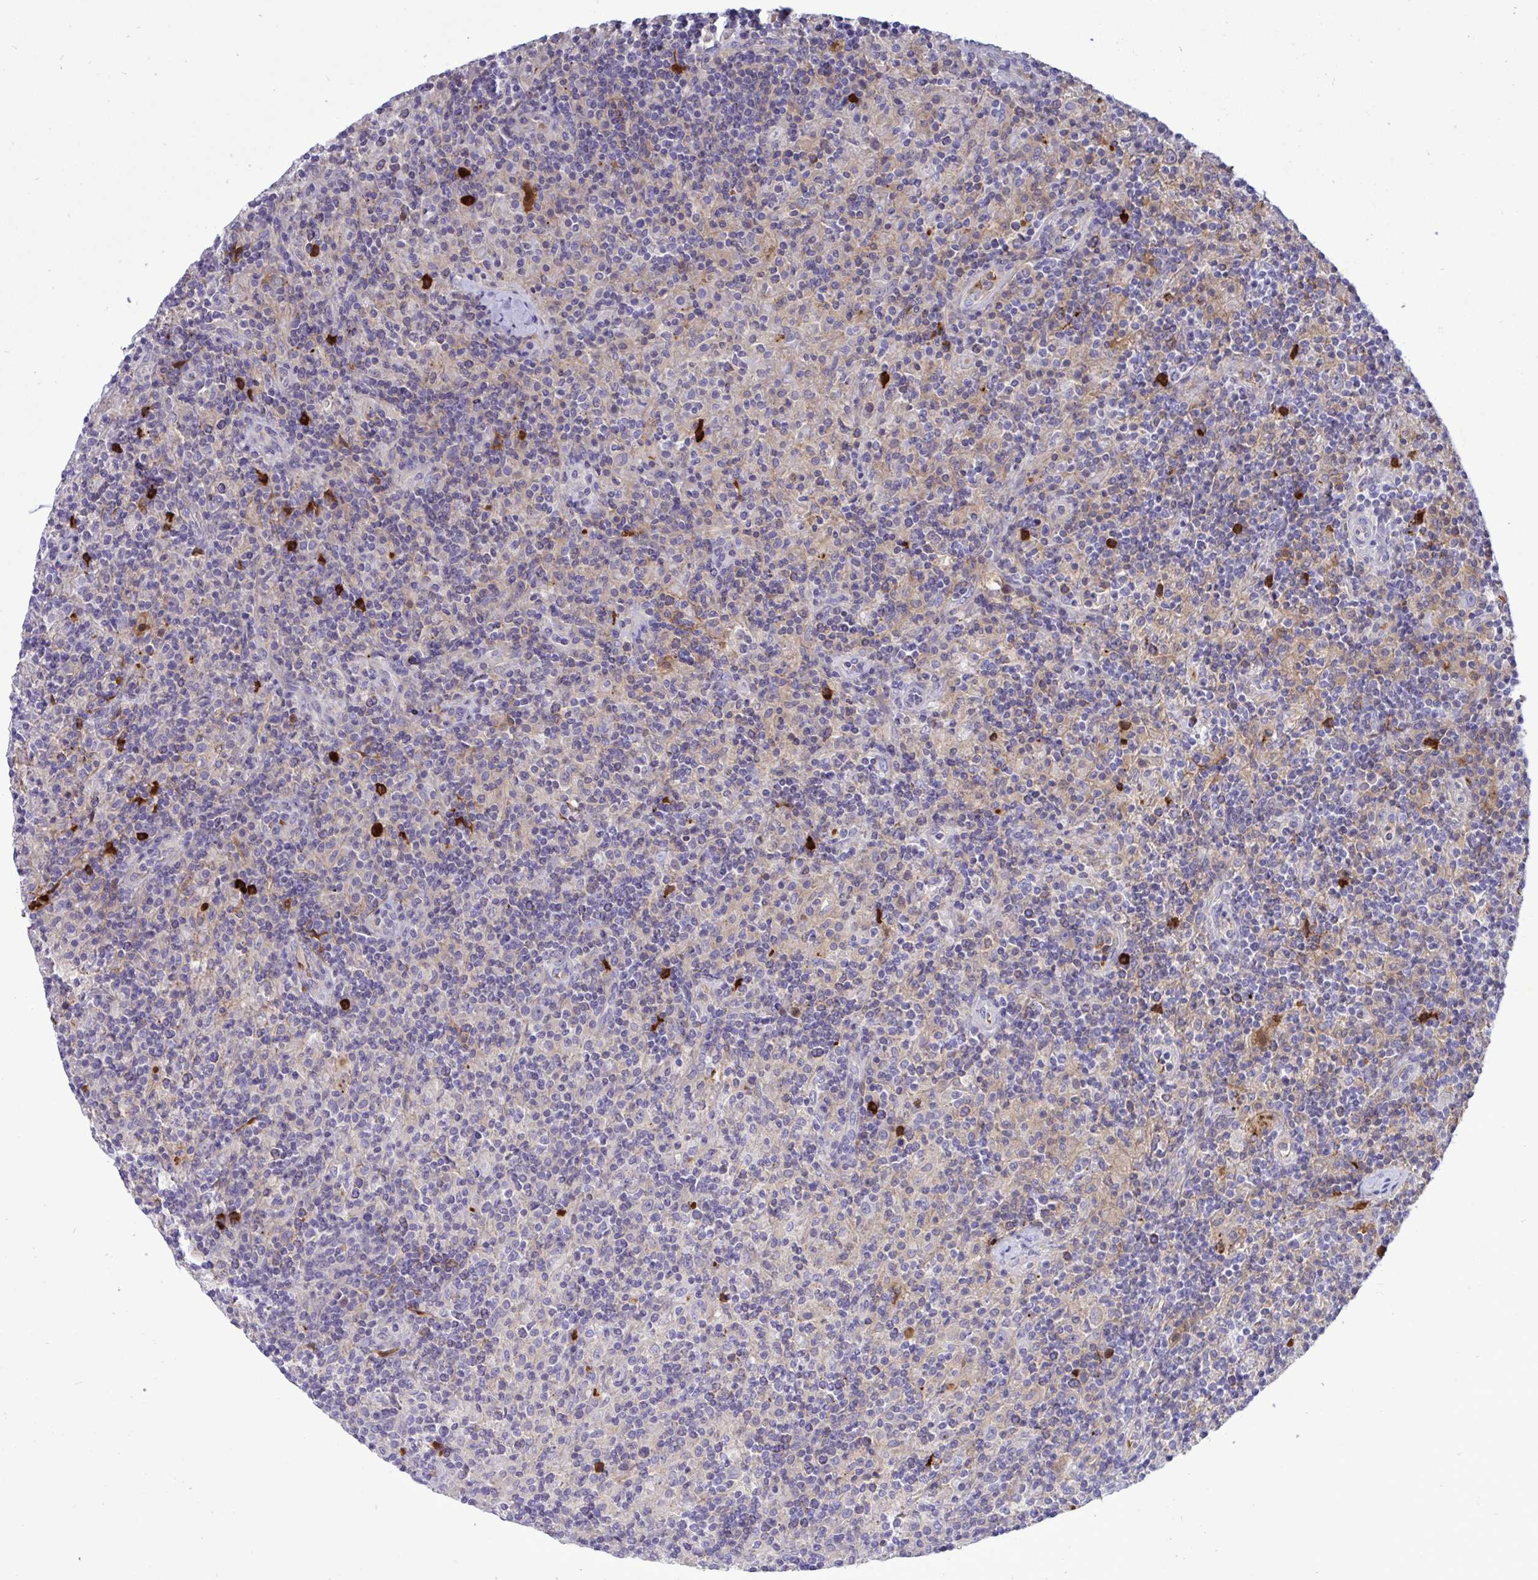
{"staining": {"intensity": "weak", "quantity": "25%-75%", "location": "cytoplasmic/membranous"}, "tissue": "lymphoma", "cell_type": "Tumor cells", "image_type": "cancer", "snomed": [{"axis": "morphology", "description": "Hodgkin's disease, NOS"}, {"axis": "topography", "description": "Lymph node"}], "caption": "Weak cytoplasmic/membranous positivity for a protein is appreciated in about 25%-75% of tumor cells of Hodgkin's disease using immunohistochemistry.", "gene": "F2", "patient": {"sex": "male", "age": 70}}